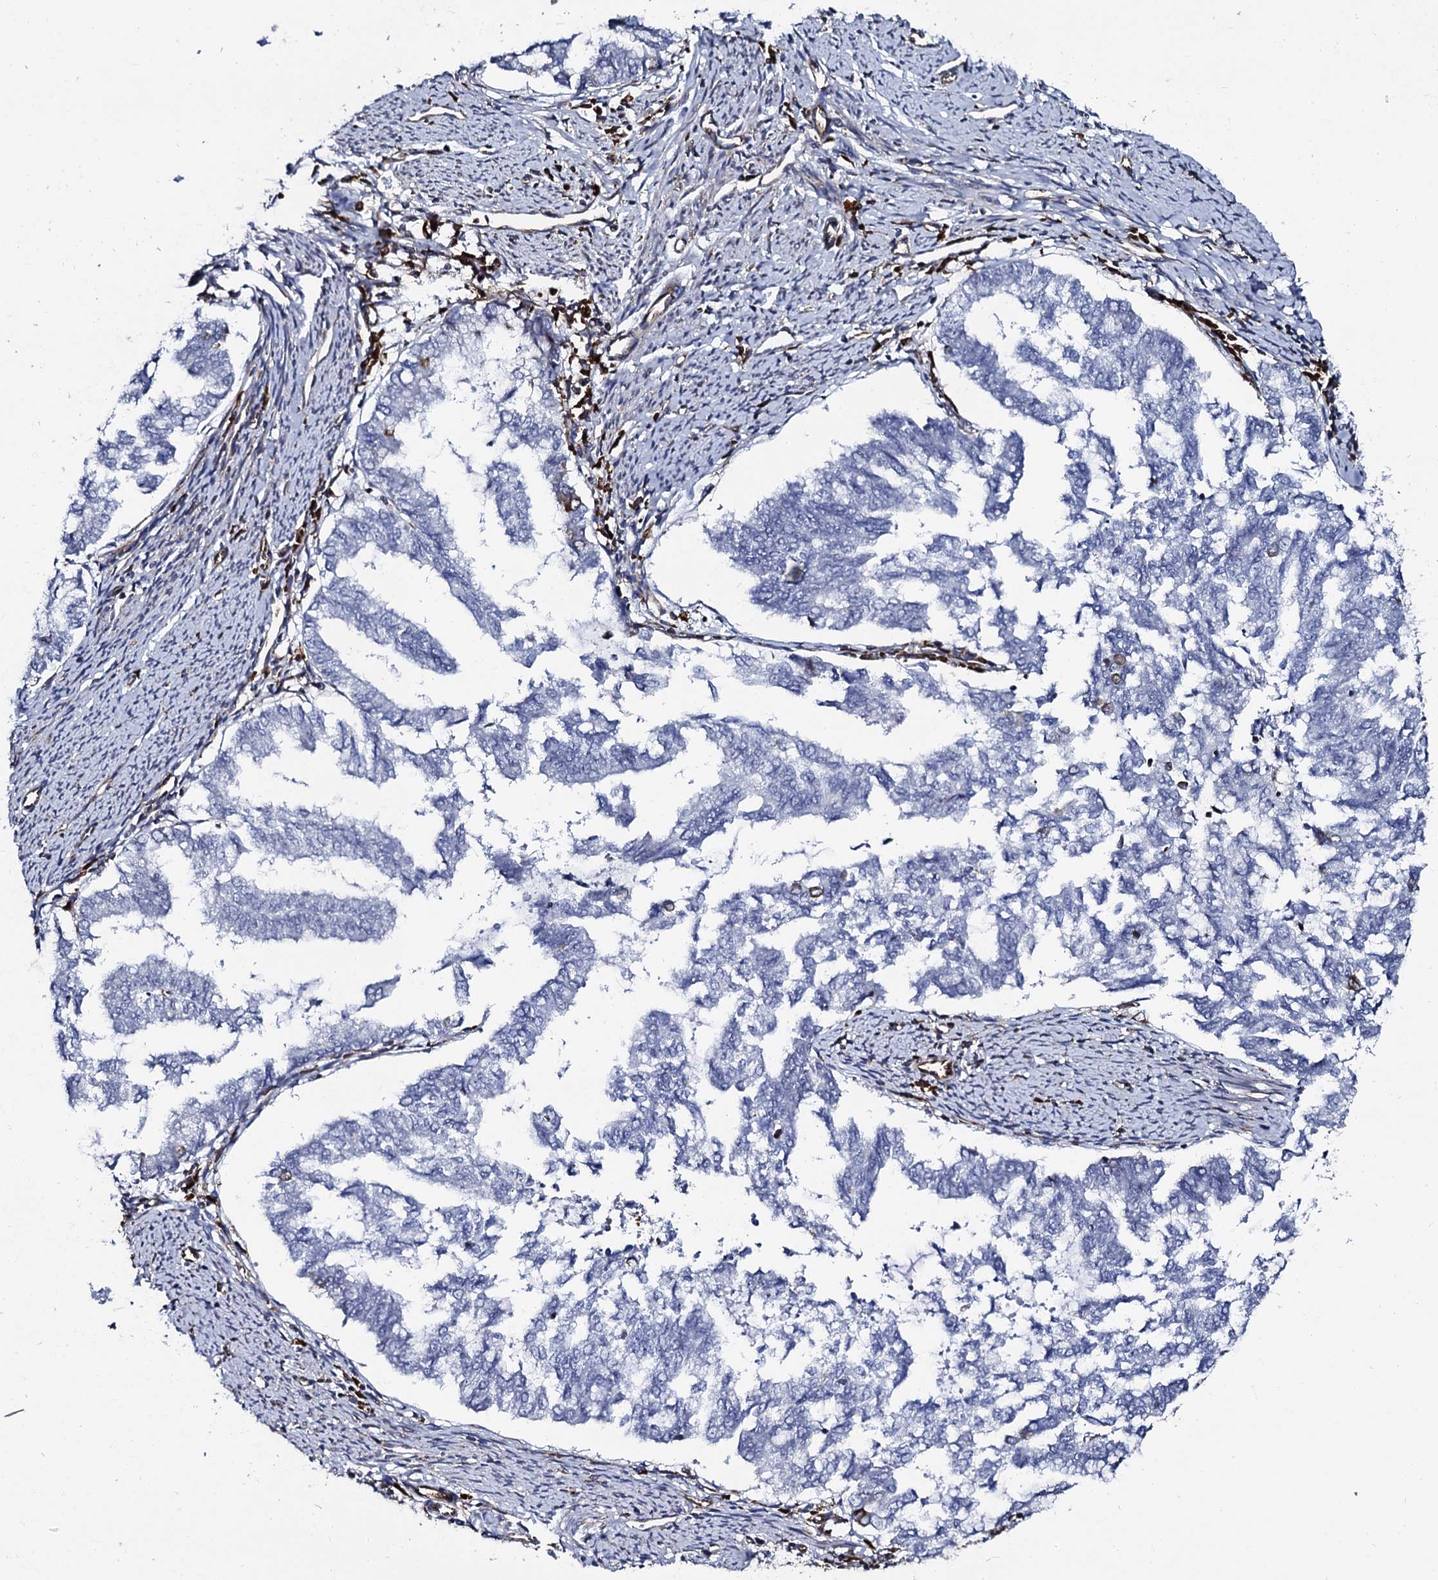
{"staining": {"intensity": "negative", "quantity": "none", "location": "none"}, "tissue": "endometrial cancer", "cell_type": "Tumor cells", "image_type": "cancer", "snomed": [{"axis": "morphology", "description": "Adenocarcinoma, NOS"}, {"axis": "topography", "description": "Endometrium"}], "caption": "Endometrial cancer (adenocarcinoma) stained for a protein using immunohistochemistry shows no expression tumor cells.", "gene": "SPTY2D1", "patient": {"sex": "female", "age": 79}}